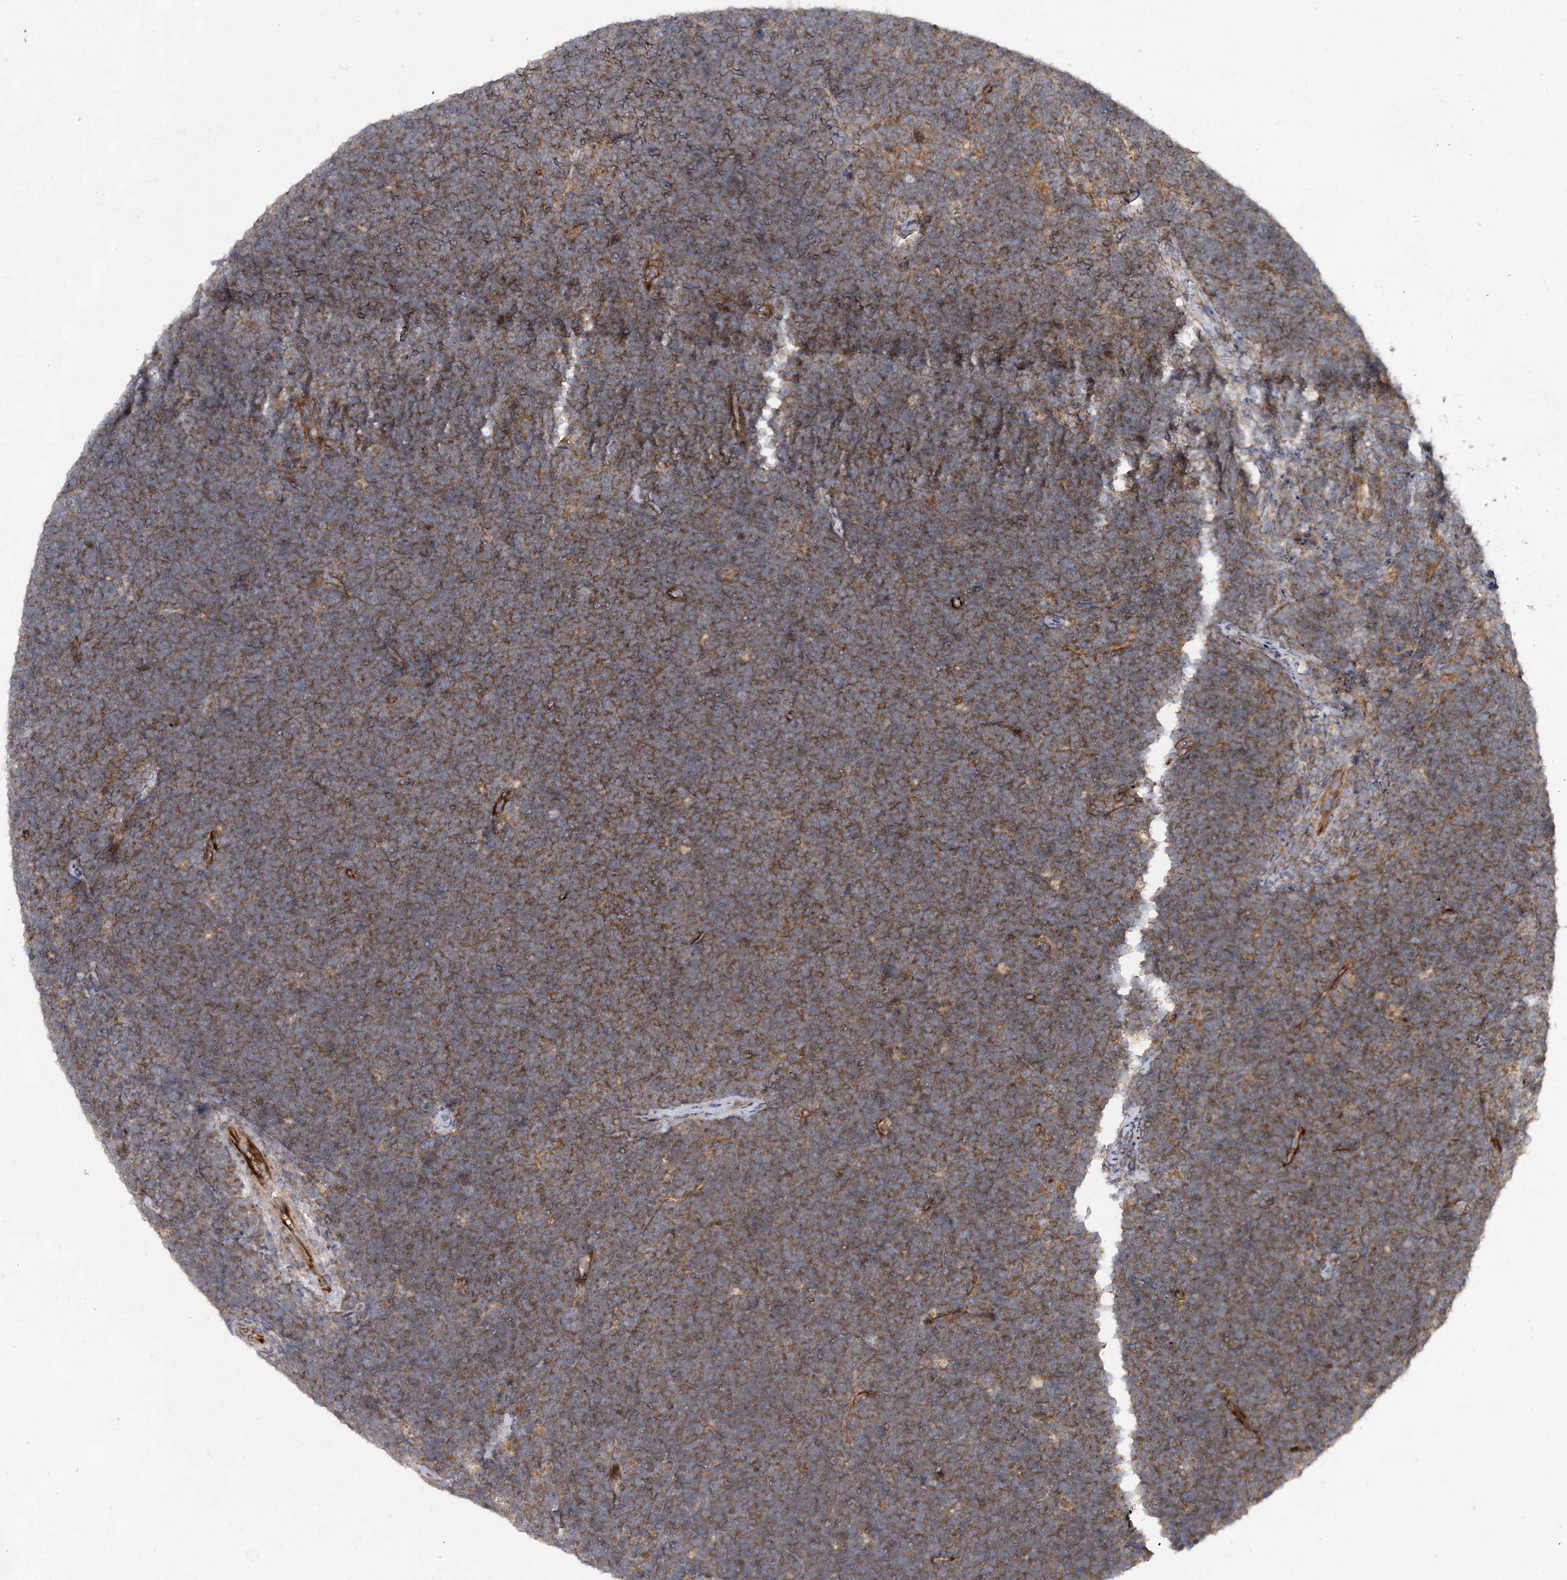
{"staining": {"intensity": "moderate", "quantity": "25%-75%", "location": "cytoplasmic/membranous"}, "tissue": "lymphoma", "cell_type": "Tumor cells", "image_type": "cancer", "snomed": [{"axis": "morphology", "description": "Malignant lymphoma, non-Hodgkin's type, High grade"}, {"axis": "topography", "description": "Lymph node"}], "caption": "Human malignant lymphoma, non-Hodgkin's type (high-grade) stained with a protein marker reveals moderate staining in tumor cells.", "gene": "DNAJC13", "patient": {"sex": "male", "age": 13}}